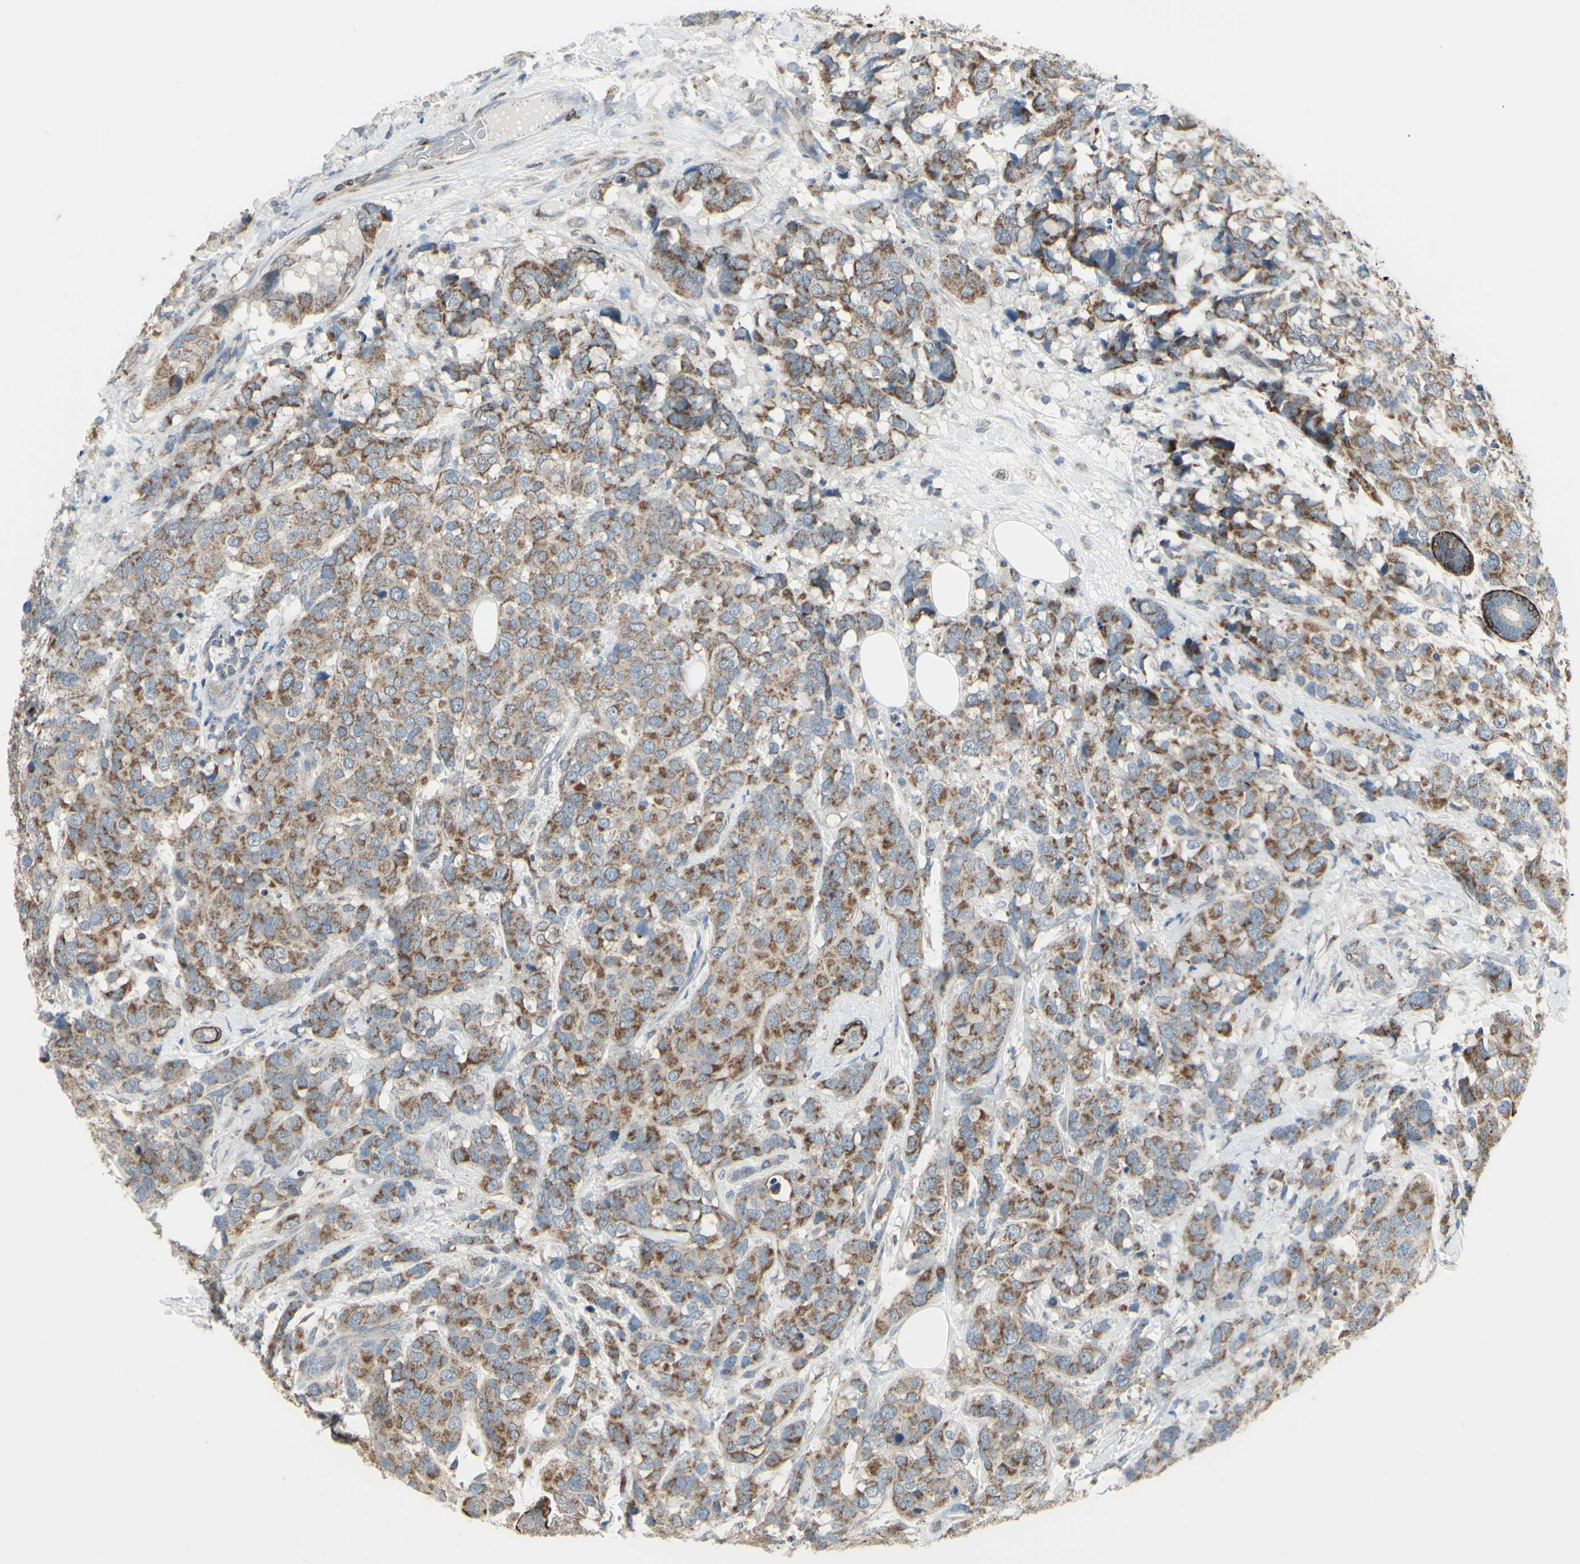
{"staining": {"intensity": "moderate", "quantity": "25%-75%", "location": "cytoplasmic/membranous"}, "tissue": "breast cancer", "cell_type": "Tumor cells", "image_type": "cancer", "snomed": [{"axis": "morphology", "description": "Lobular carcinoma"}, {"axis": "topography", "description": "Breast"}], "caption": "This photomicrograph demonstrates IHC staining of breast cancer, with medium moderate cytoplasmic/membranous expression in about 25%-75% of tumor cells.", "gene": "FAM171B", "patient": {"sex": "female", "age": 59}}